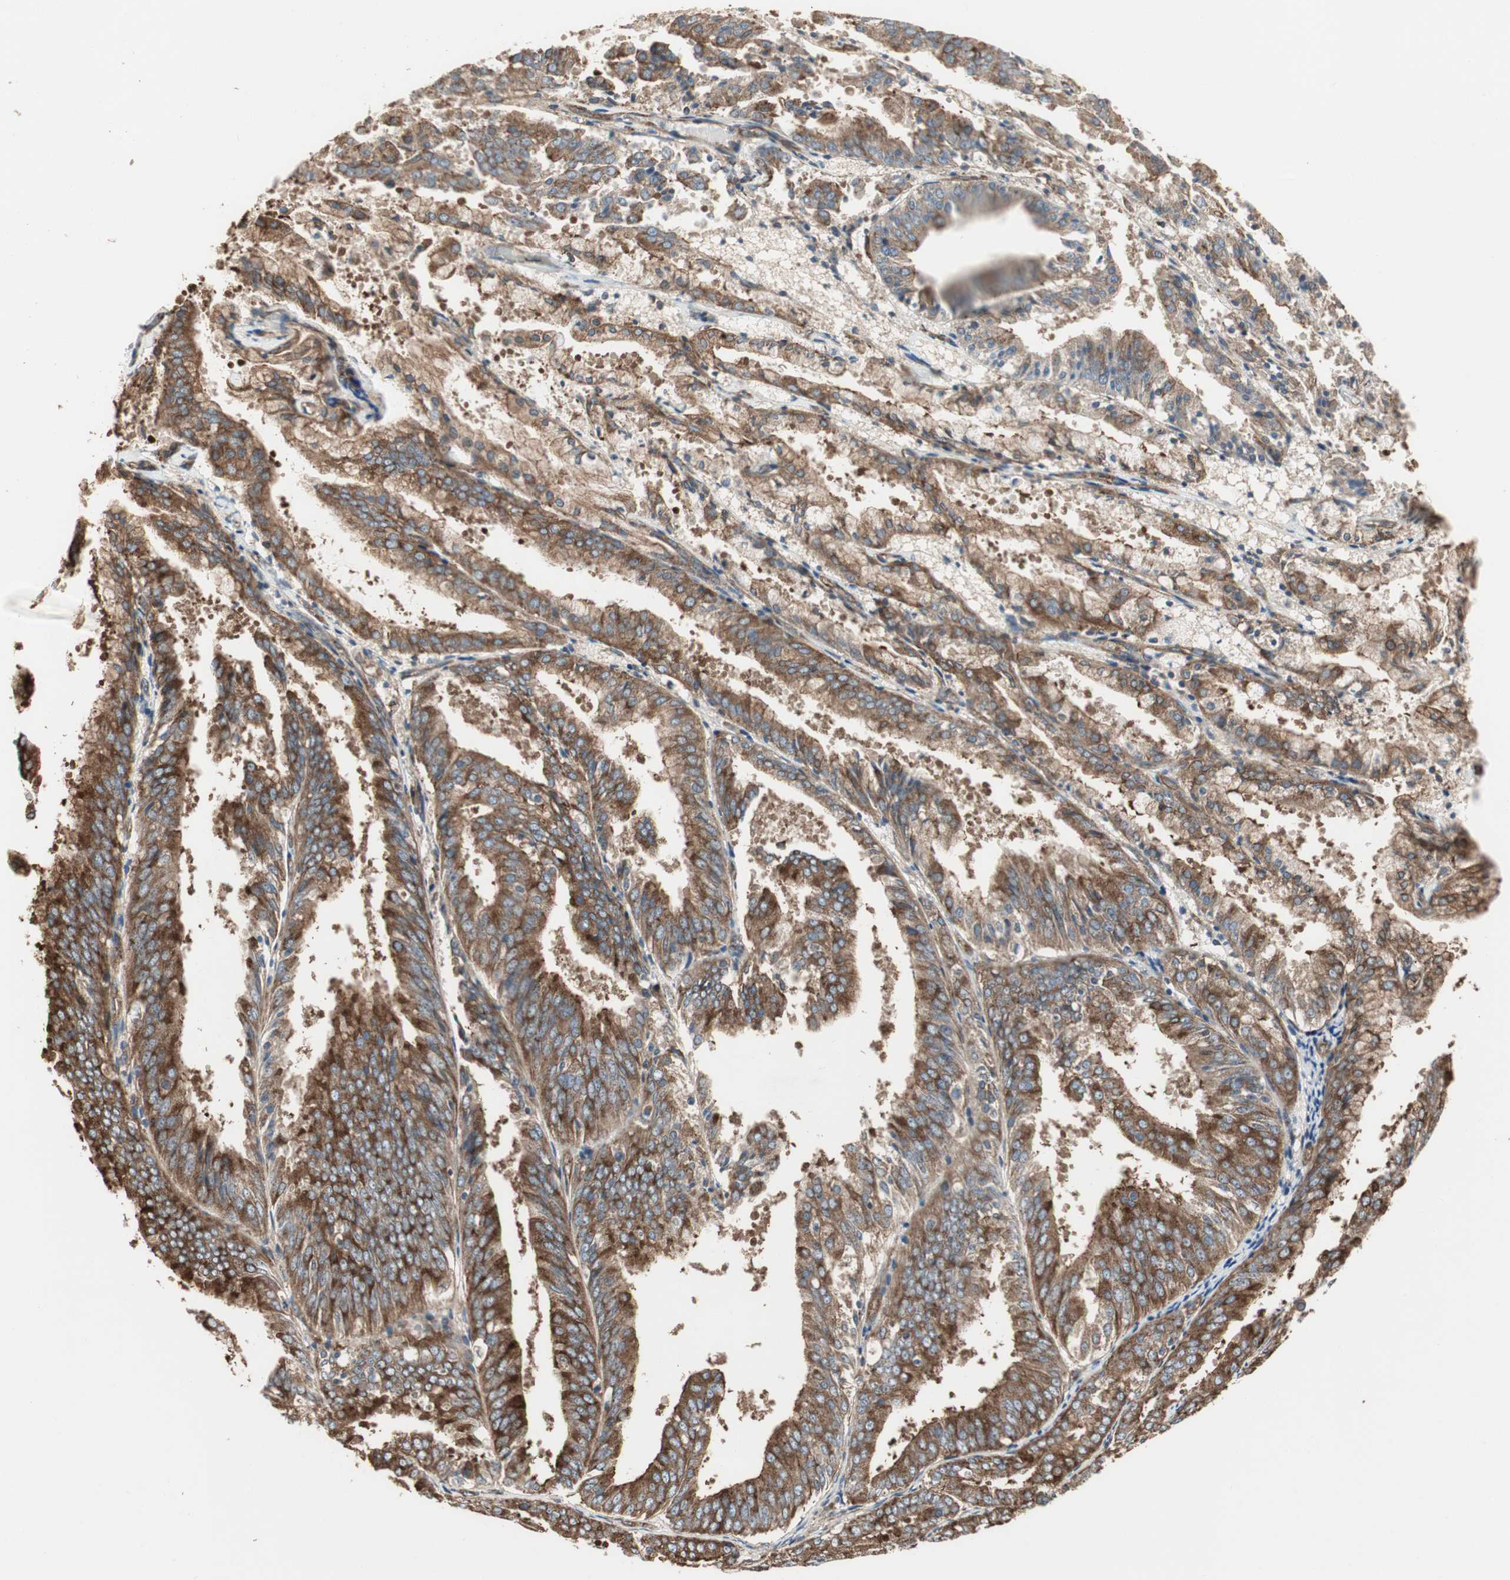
{"staining": {"intensity": "strong", "quantity": ">75%", "location": "cytoplasmic/membranous"}, "tissue": "endometrial cancer", "cell_type": "Tumor cells", "image_type": "cancer", "snomed": [{"axis": "morphology", "description": "Adenocarcinoma, NOS"}, {"axis": "topography", "description": "Endometrium"}], "caption": "A histopathology image of endometrial adenocarcinoma stained for a protein reveals strong cytoplasmic/membranous brown staining in tumor cells.", "gene": "H6PD", "patient": {"sex": "female", "age": 63}}